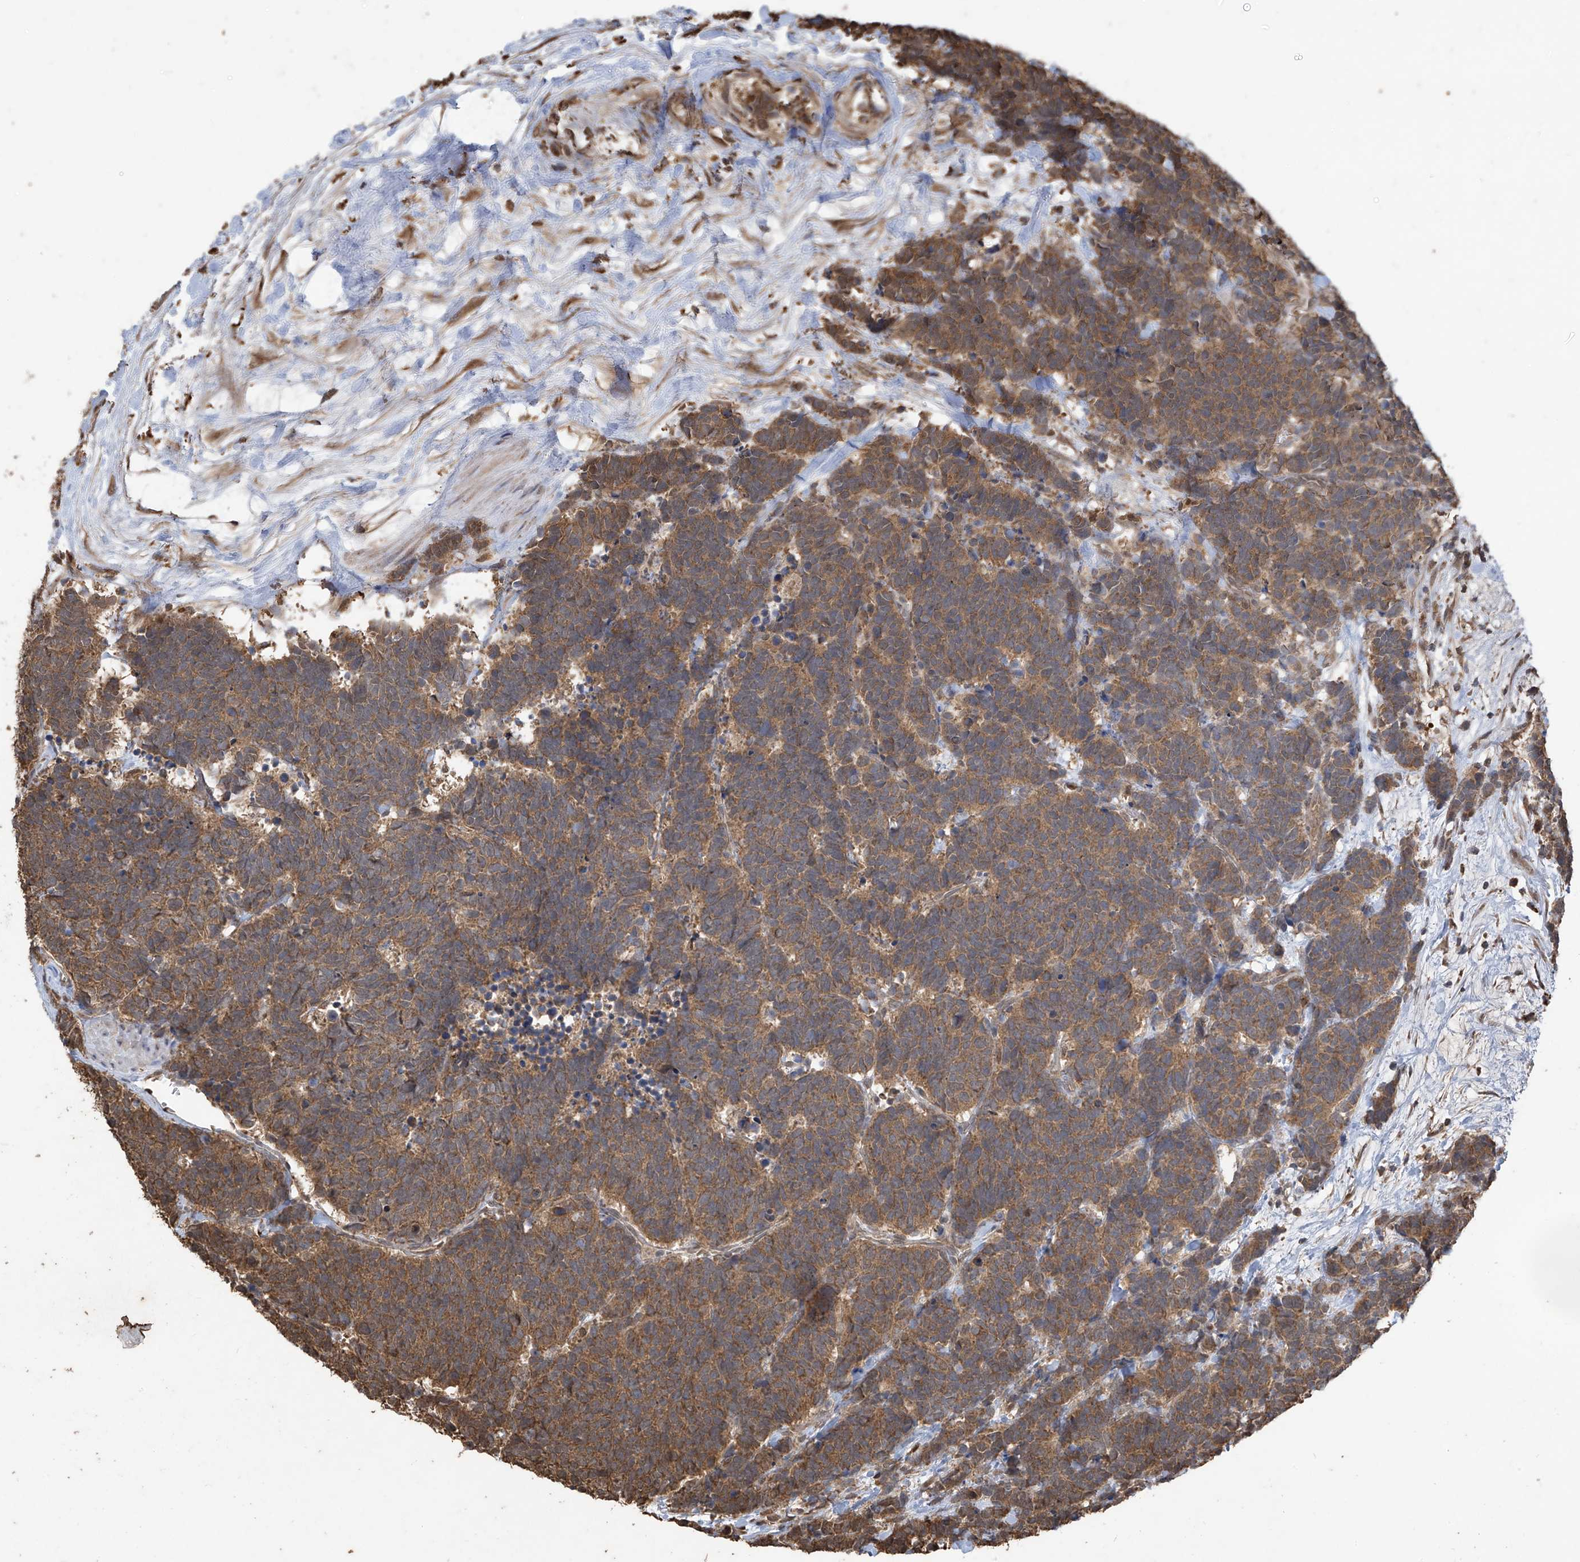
{"staining": {"intensity": "moderate", "quantity": ">75%", "location": "cytoplasmic/membranous"}, "tissue": "carcinoid", "cell_type": "Tumor cells", "image_type": "cancer", "snomed": [{"axis": "morphology", "description": "Carcinoma, NOS"}, {"axis": "morphology", "description": "Carcinoid, malignant, NOS"}, {"axis": "topography", "description": "Urinary bladder"}], "caption": "Malignant carcinoid stained with a brown dye reveals moderate cytoplasmic/membranous positive expression in approximately >75% of tumor cells.", "gene": "PNPT1", "patient": {"sex": "male", "age": 57}}